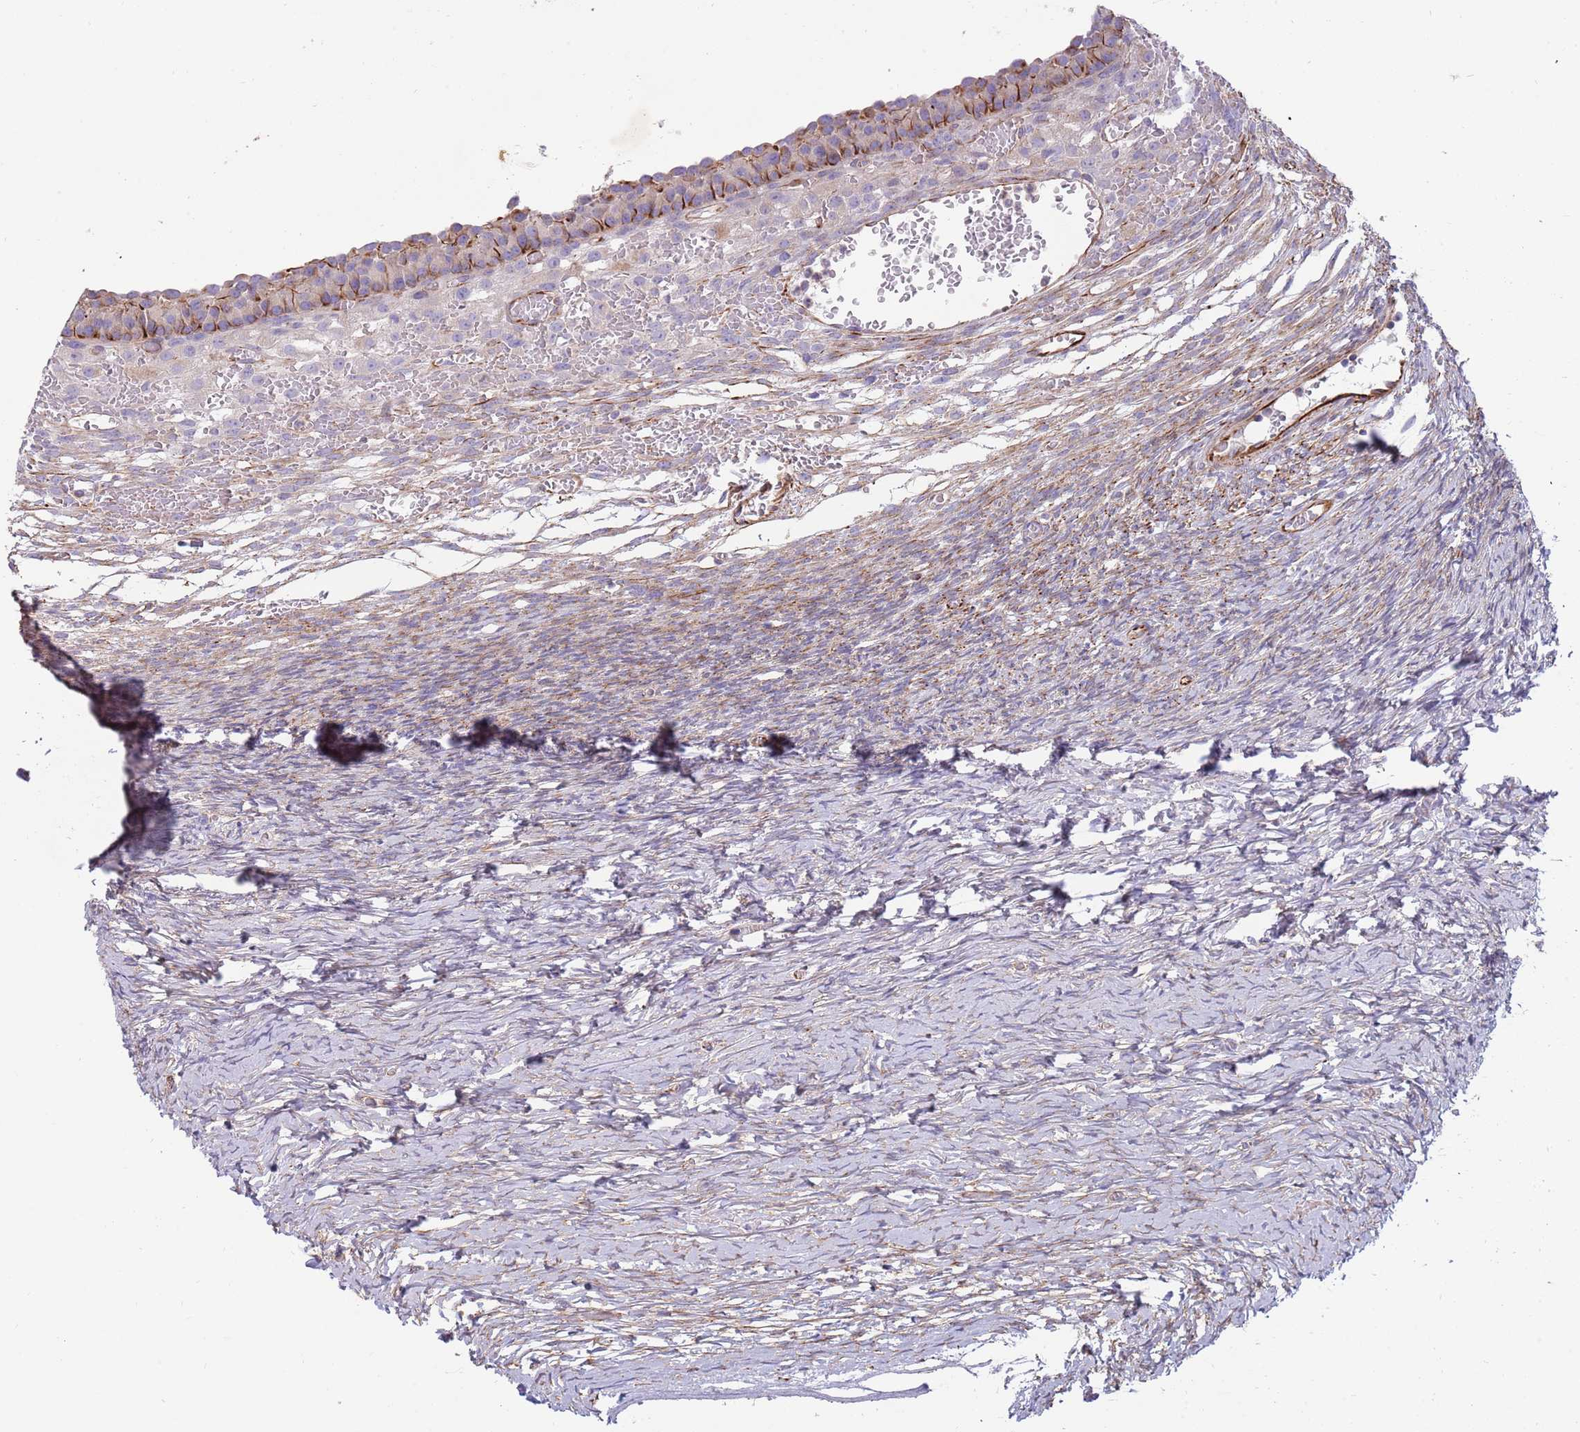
{"staining": {"intensity": "moderate", "quantity": "<25%", "location": "cytoplasmic/membranous"}, "tissue": "ovary", "cell_type": "Ovarian stroma cells", "image_type": "normal", "snomed": [{"axis": "morphology", "description": "Normal tissue, NOS"}, {"axis": "topography", "description": "Ovary"}], "caption": "This histopathology image reveals immunohistochemistry (IHC) staining of unremarkable ovary, with low moderate cytoplasmic/membranous staining in about <25% of ovarian stroma cells.", "gene": "MOGAT1", "patient": {"sex": "female", "age": 39}}